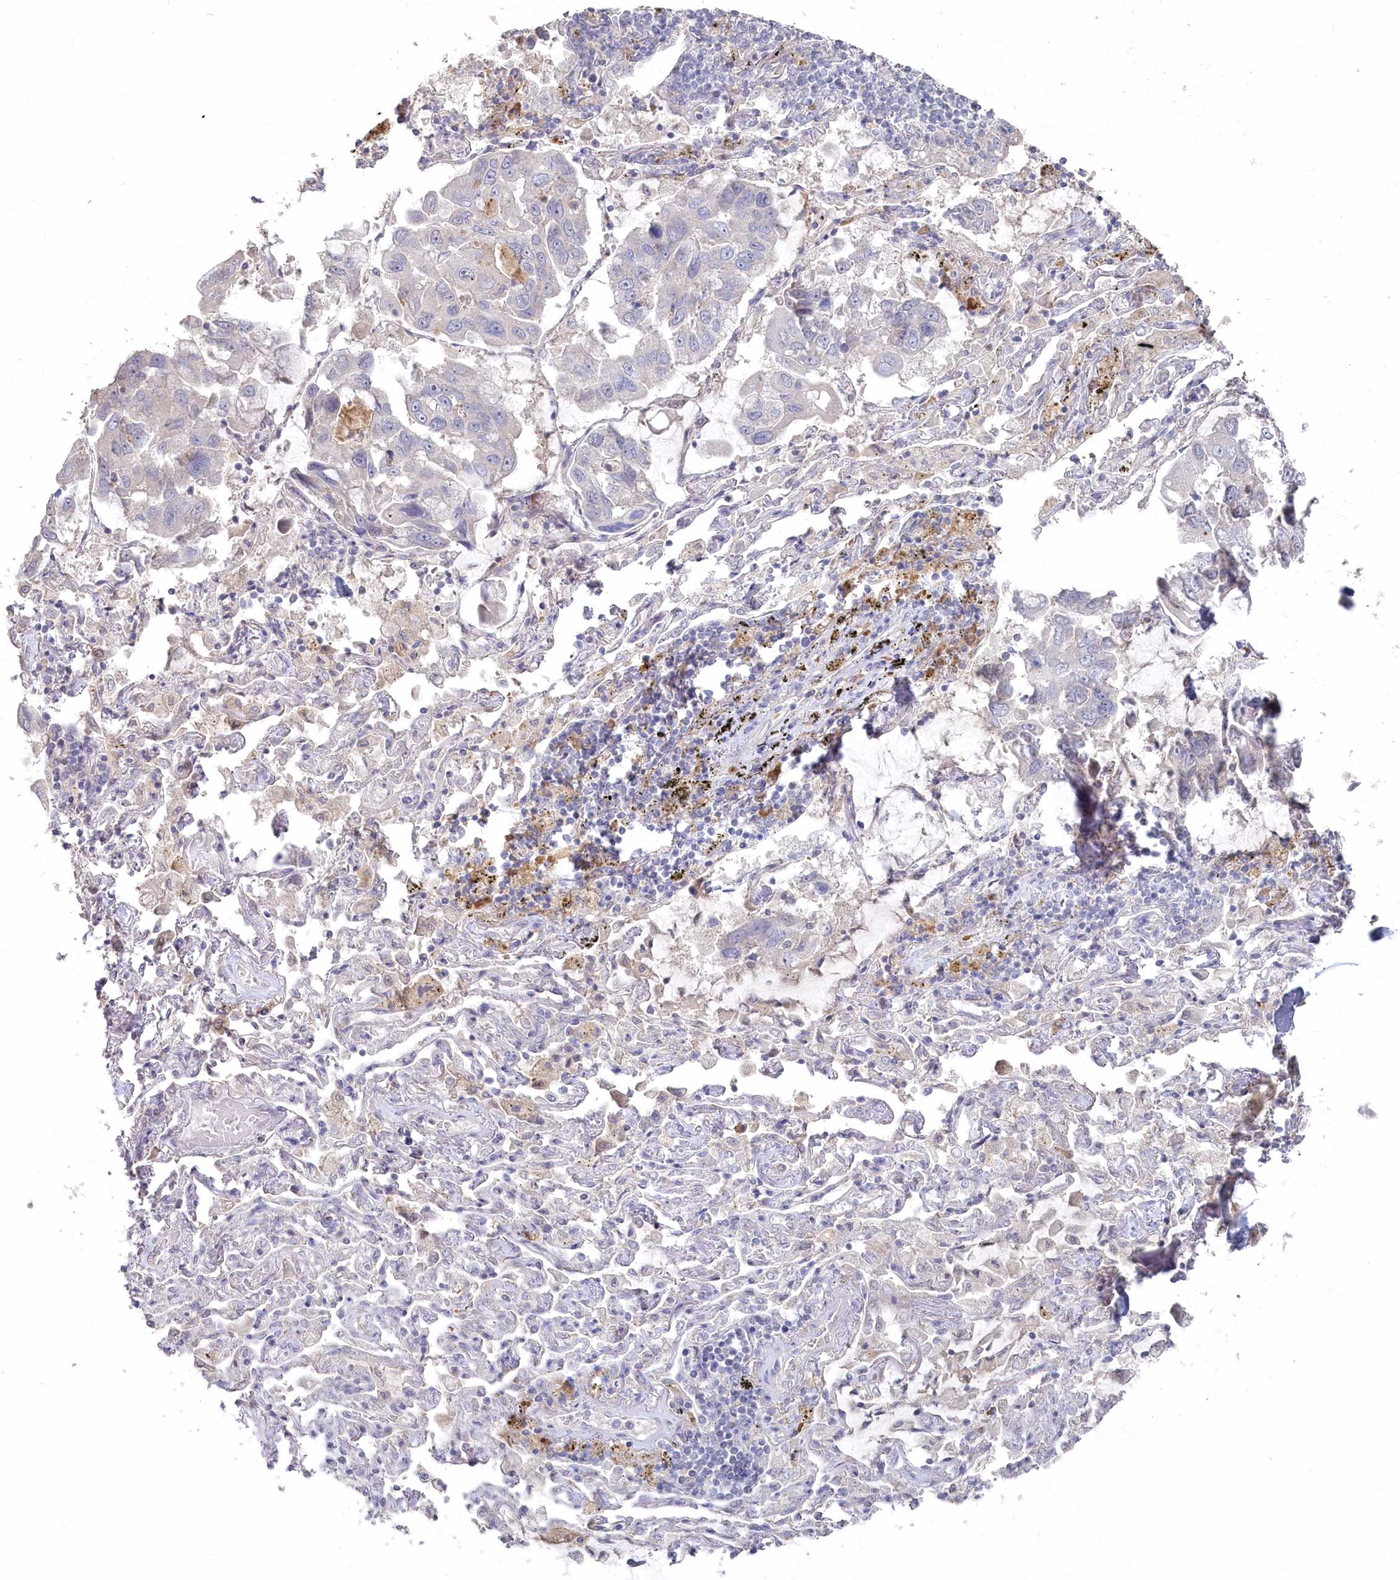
{"staining": {"intensity": "negative", "quantity": "none", "location": "none"}, "tissue": "lung cancer", "cell_type": "Tumor cells", "image_type": "cancer", "snomed": [{"axis": "morphology", "description": "Adenocarcinoma, NOS"}, {"axis": "topography", "description": "Lung"}], "caption": "The immunohistochemistry image has no significant positivity in tumor cells of lung adenocarcinoma tissue.", "gene": "TGFBRAP1", "patient": {"sex": "male", "age": 64}}